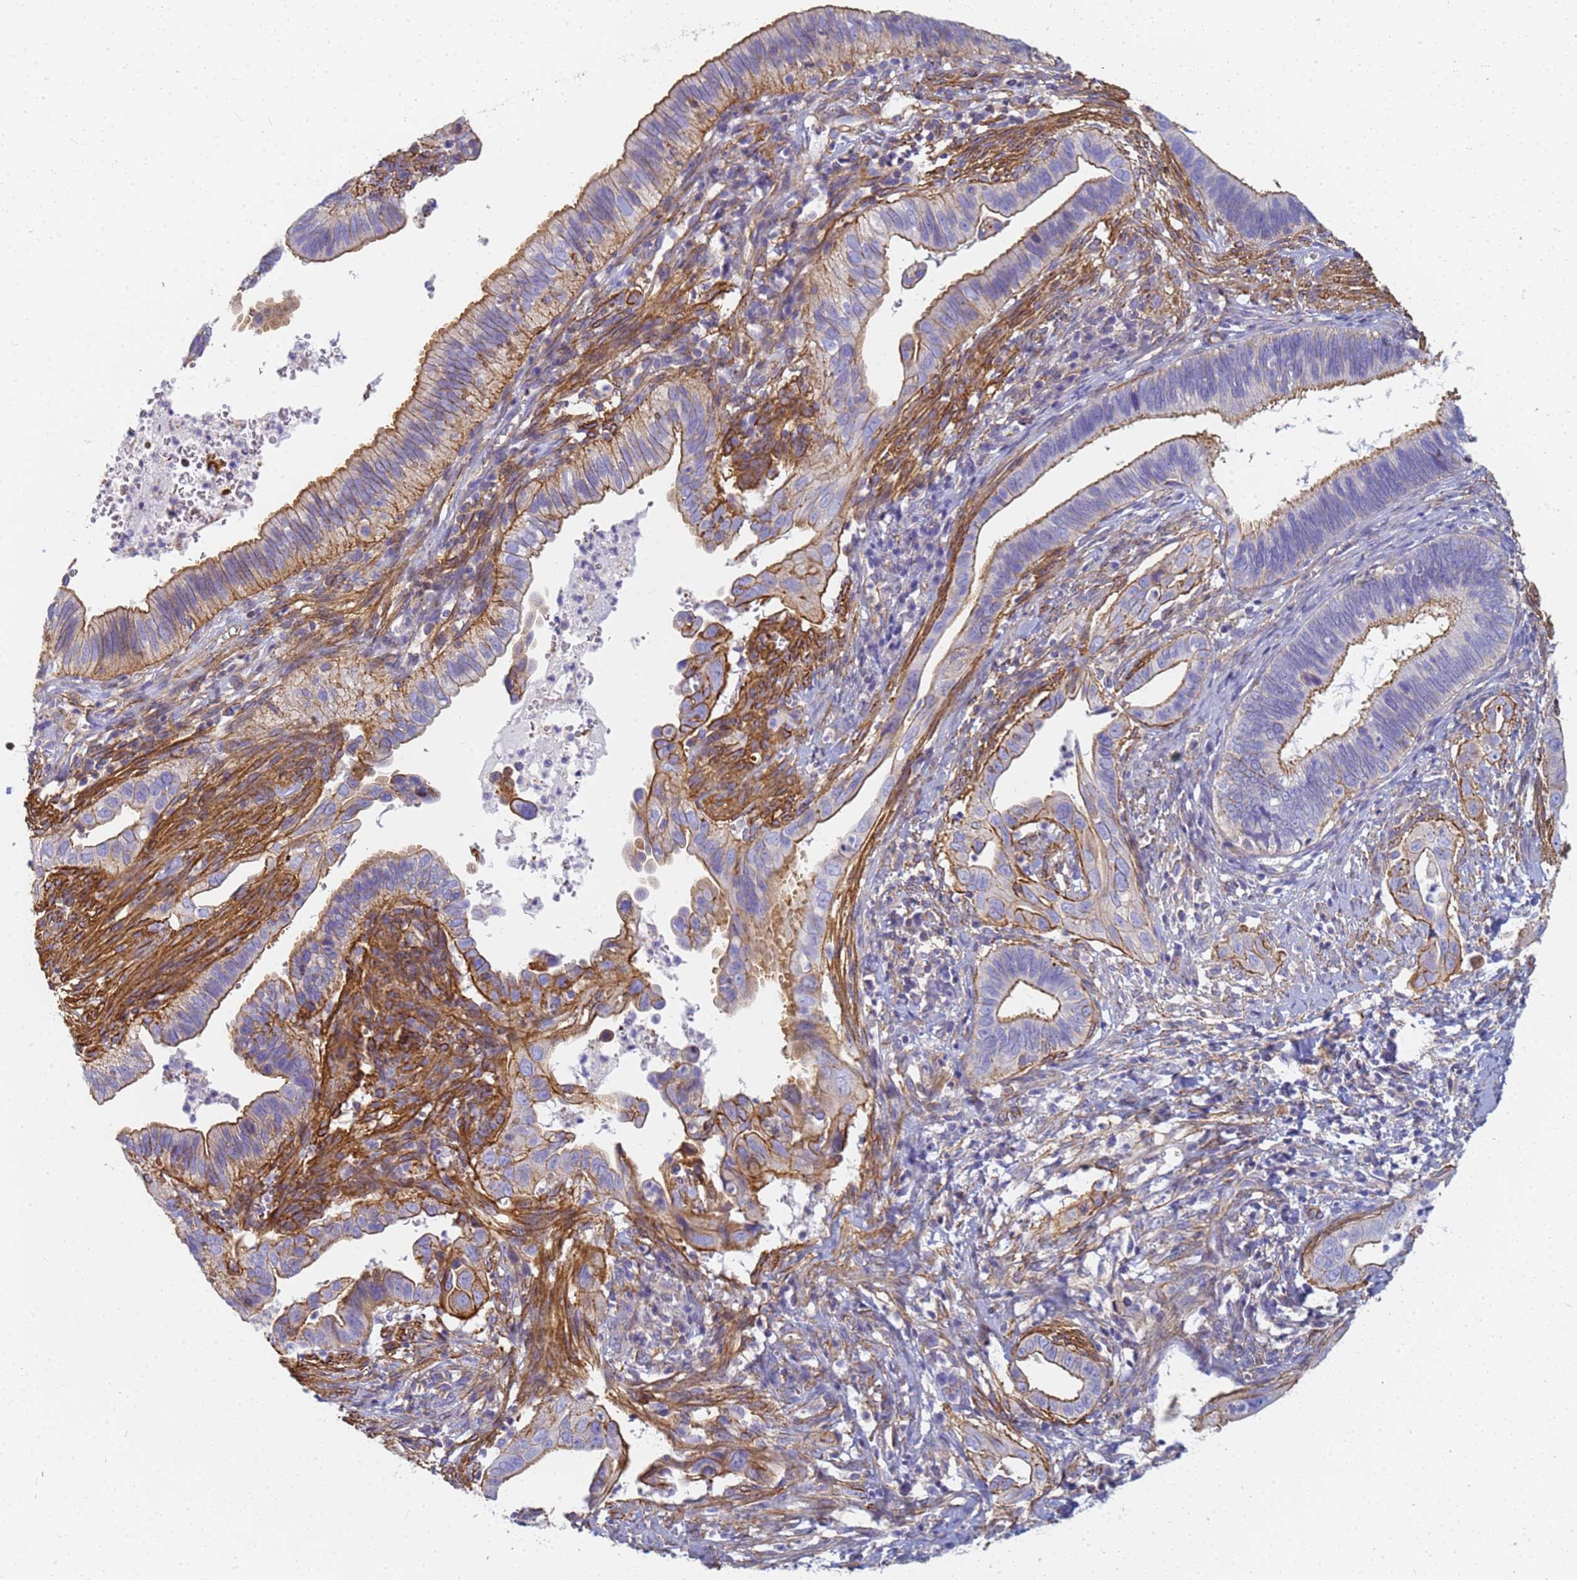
{"staining": {"intensity": "moderate", "quantity": ">75%", "location": "cytoplasmic/membranous"}, "tissue": "cervical cancer", "cell_type": "Tumor cells", "image_type": "cancer", "snomed": [{"axis": "morphology", "description": "Adenocarcinoma, NOS"}, {"axis": "topography", "description": "Cervix"}], "caption": "Cervical cancer (adenocarcinoma) stained with DAB (3,3'-diaminobenzidine) immunohistochemistry exhibits medium levels of moderate cytoplasmic/membranous positivity in approximately >75% of tumor cells.", "gene": "TPM1", "patient": {"sex": "female", "age": 42}}